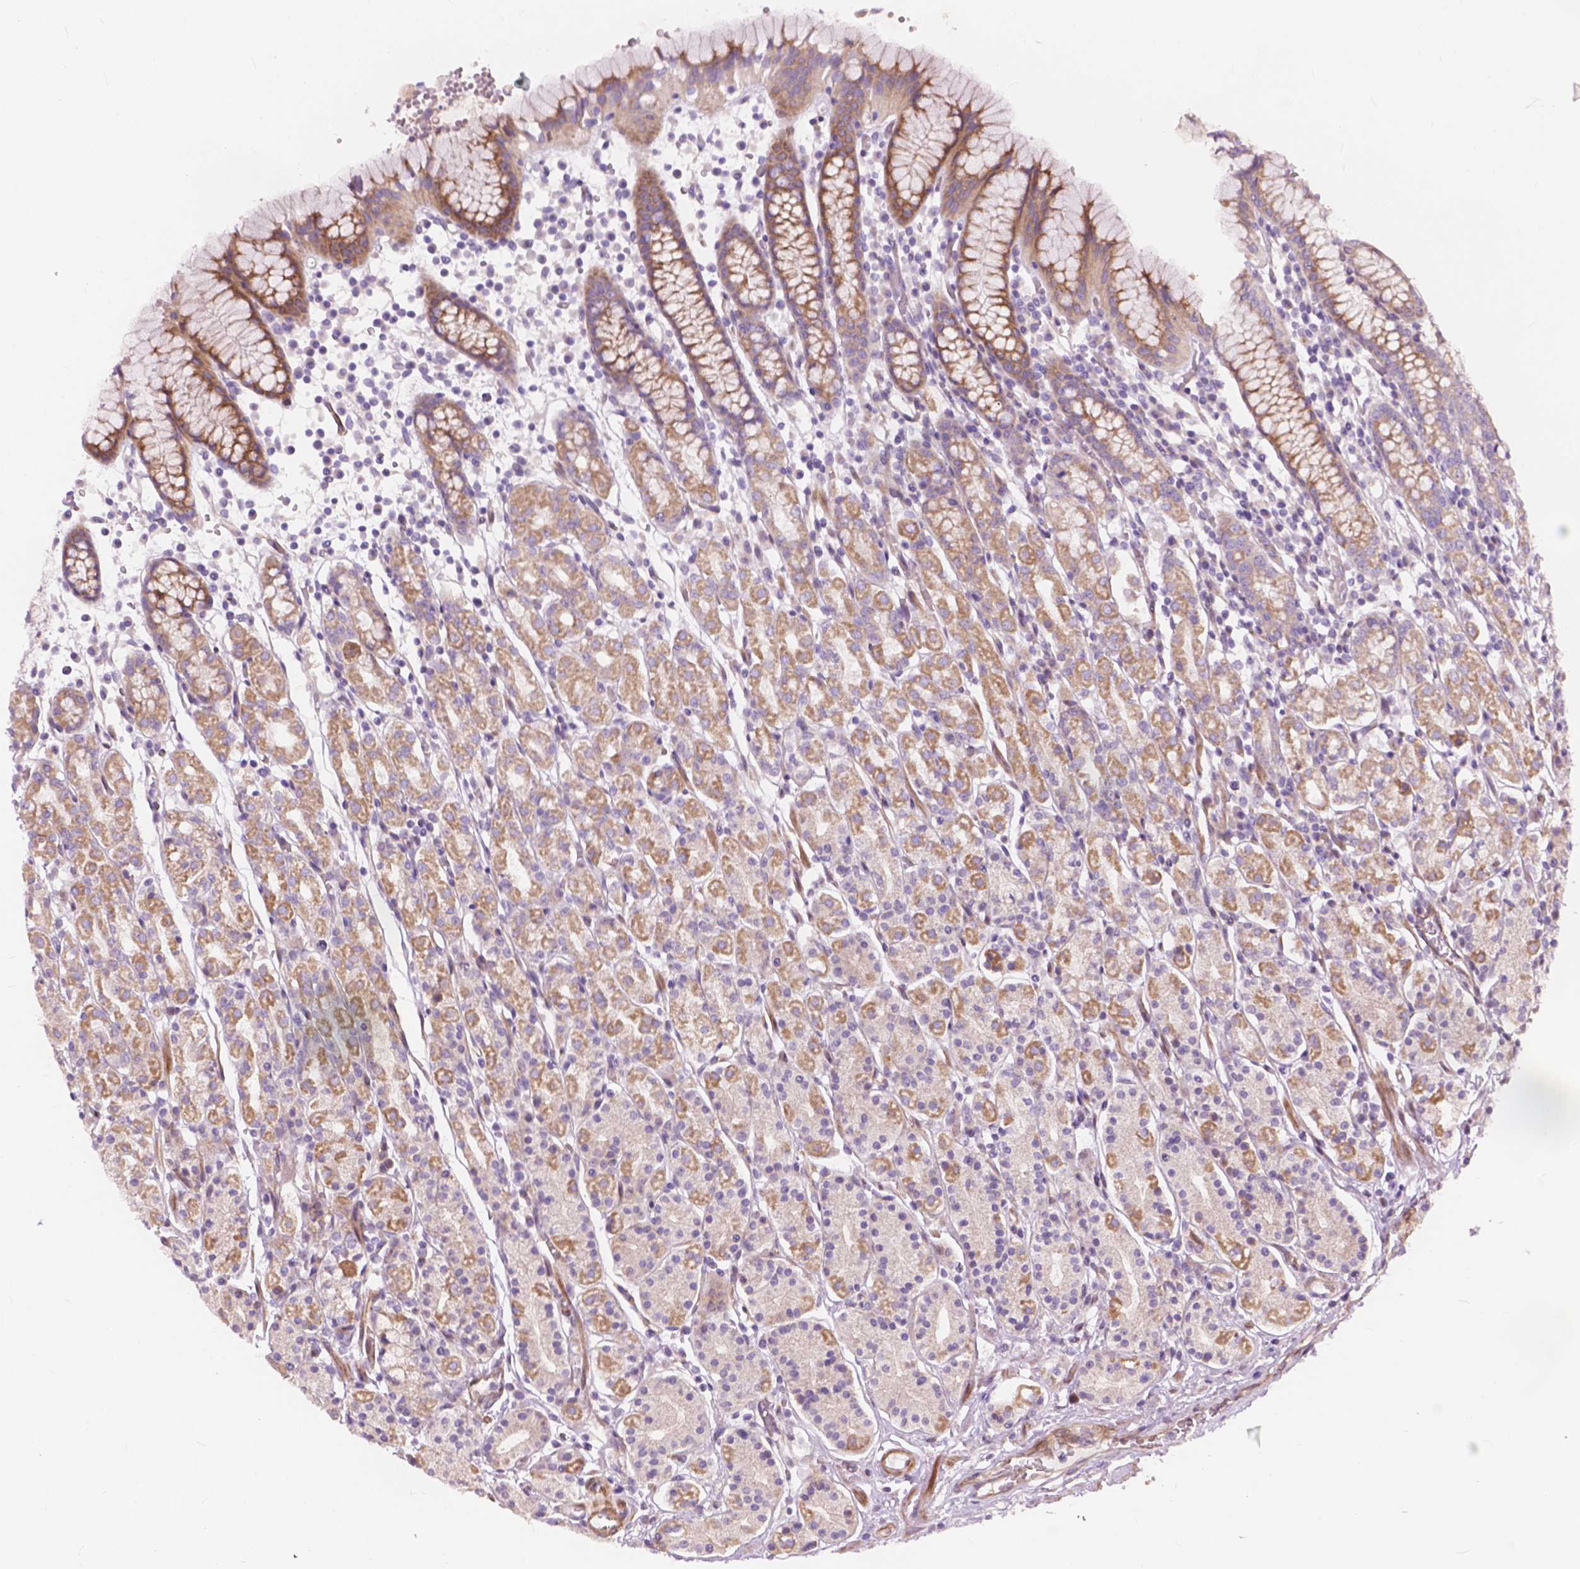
{"staining": {"intensity": "strong", "quantity": "25%-75%", "location": "cytoplasmic/membranous"}, "tissue": "stomach", "cell_type": "Glandular cells", "image_type": "normal", "snomed": [{"axis": "morphology", "description": "Normal tissue, NOS"}, {"axis": "topography", "description": "Stomach, upper"}, {"axis": "topography", "description": "Stomach"}], "caption": "IHC of benign stomach demonstrates high levels of strong cytoplasmic/membranous staining in about 25%-75% of glandular cells.", "gene": "MORN1", "patient": {"sex": "male", "age": 62}}